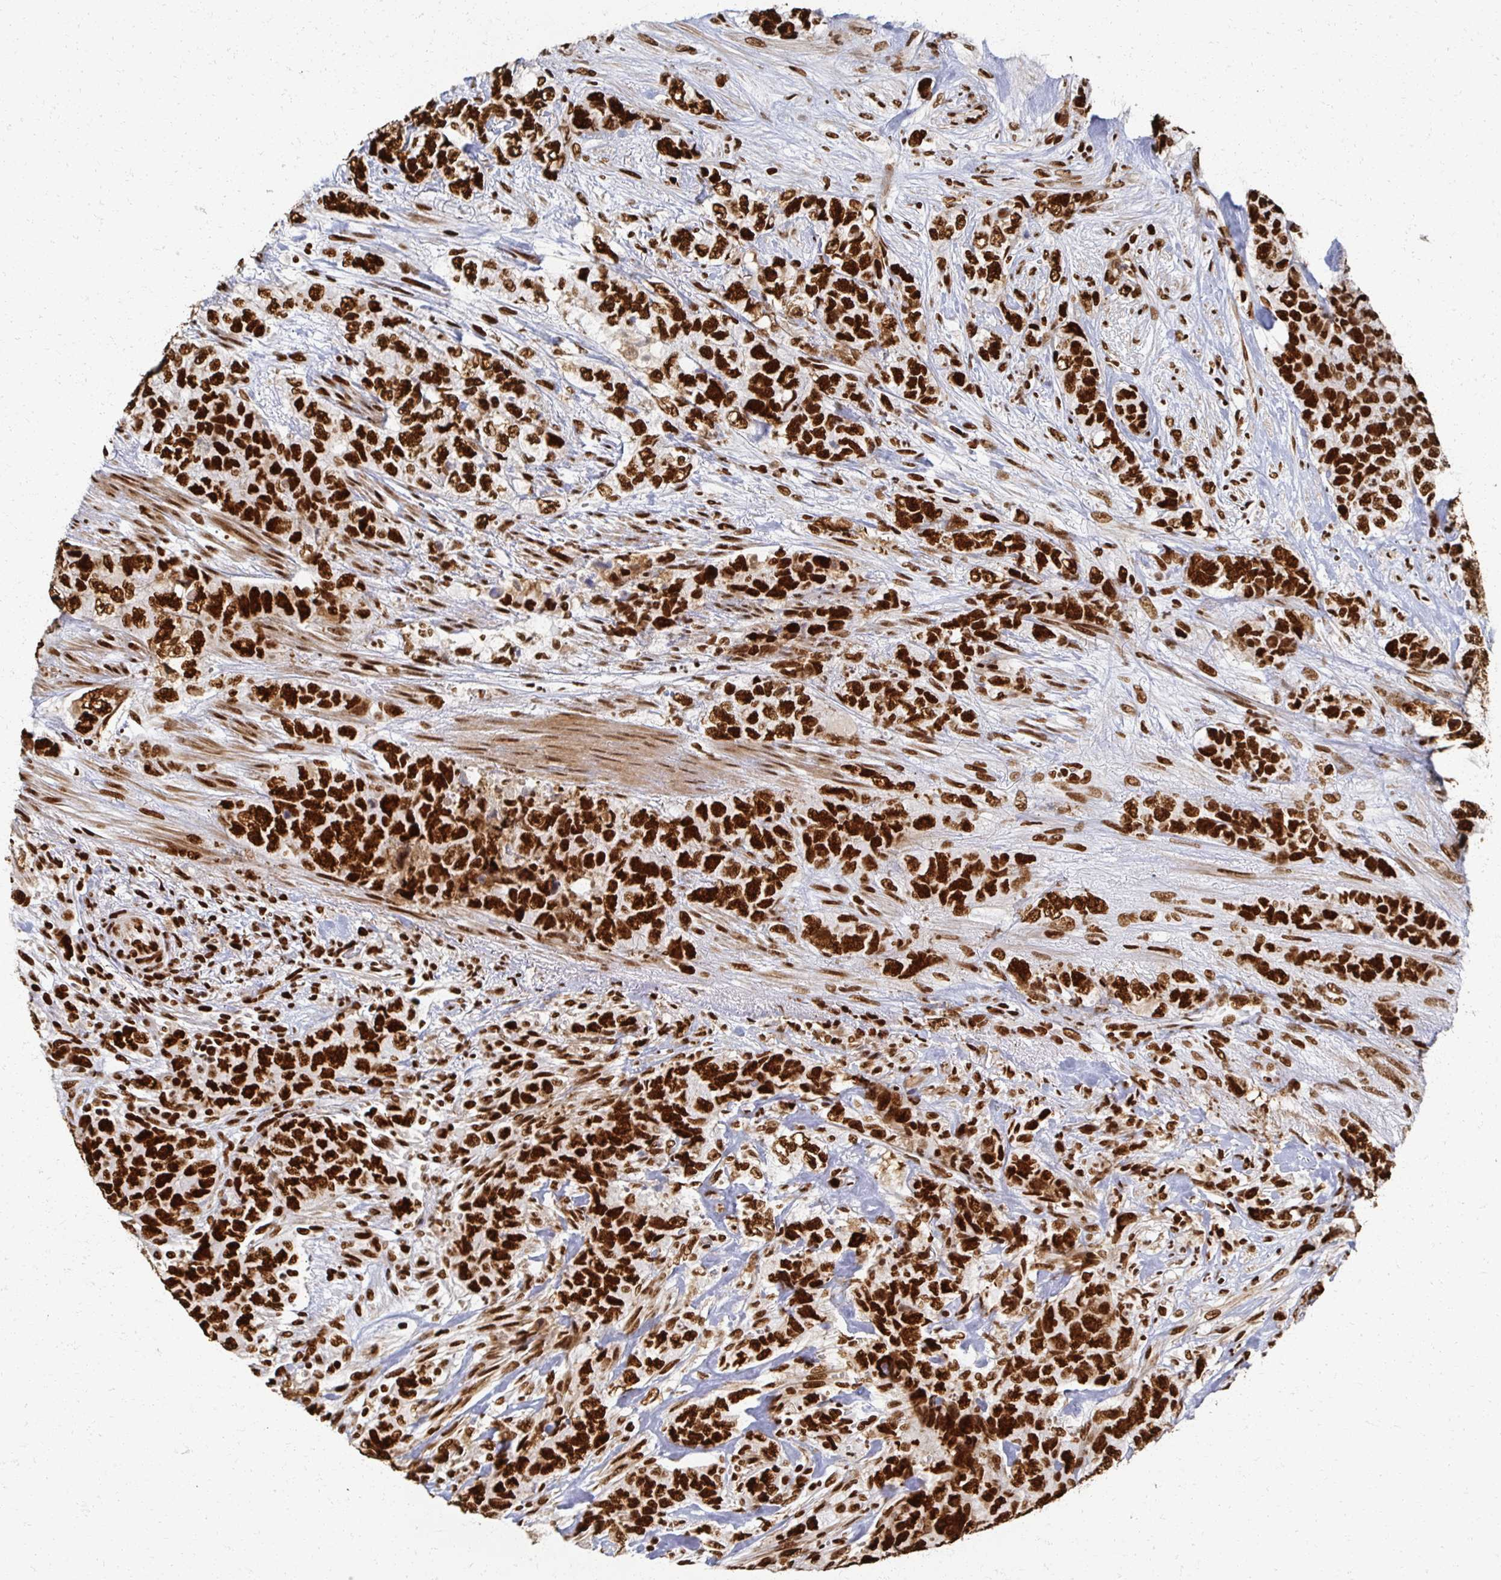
{"staining": {"intensity": "strong", "quantity": ">75%", "location": "nuclear"}, "tissue": "urothelial cancer", "cell_type": "Tumor cells", "image_type": "cancer", "snomed": [{"axis": "morphology", "description": "Urothelial carcinoma, High grade"}, {"axis": "topography", "description": "Urinary bladder"}], "caption": "Protein staining reveals strong nuclear expression in about >75% of tumor cells in urothelial cancer.", "gene": "RBBP7", "patient": {"sex": "female", "age": 78}}